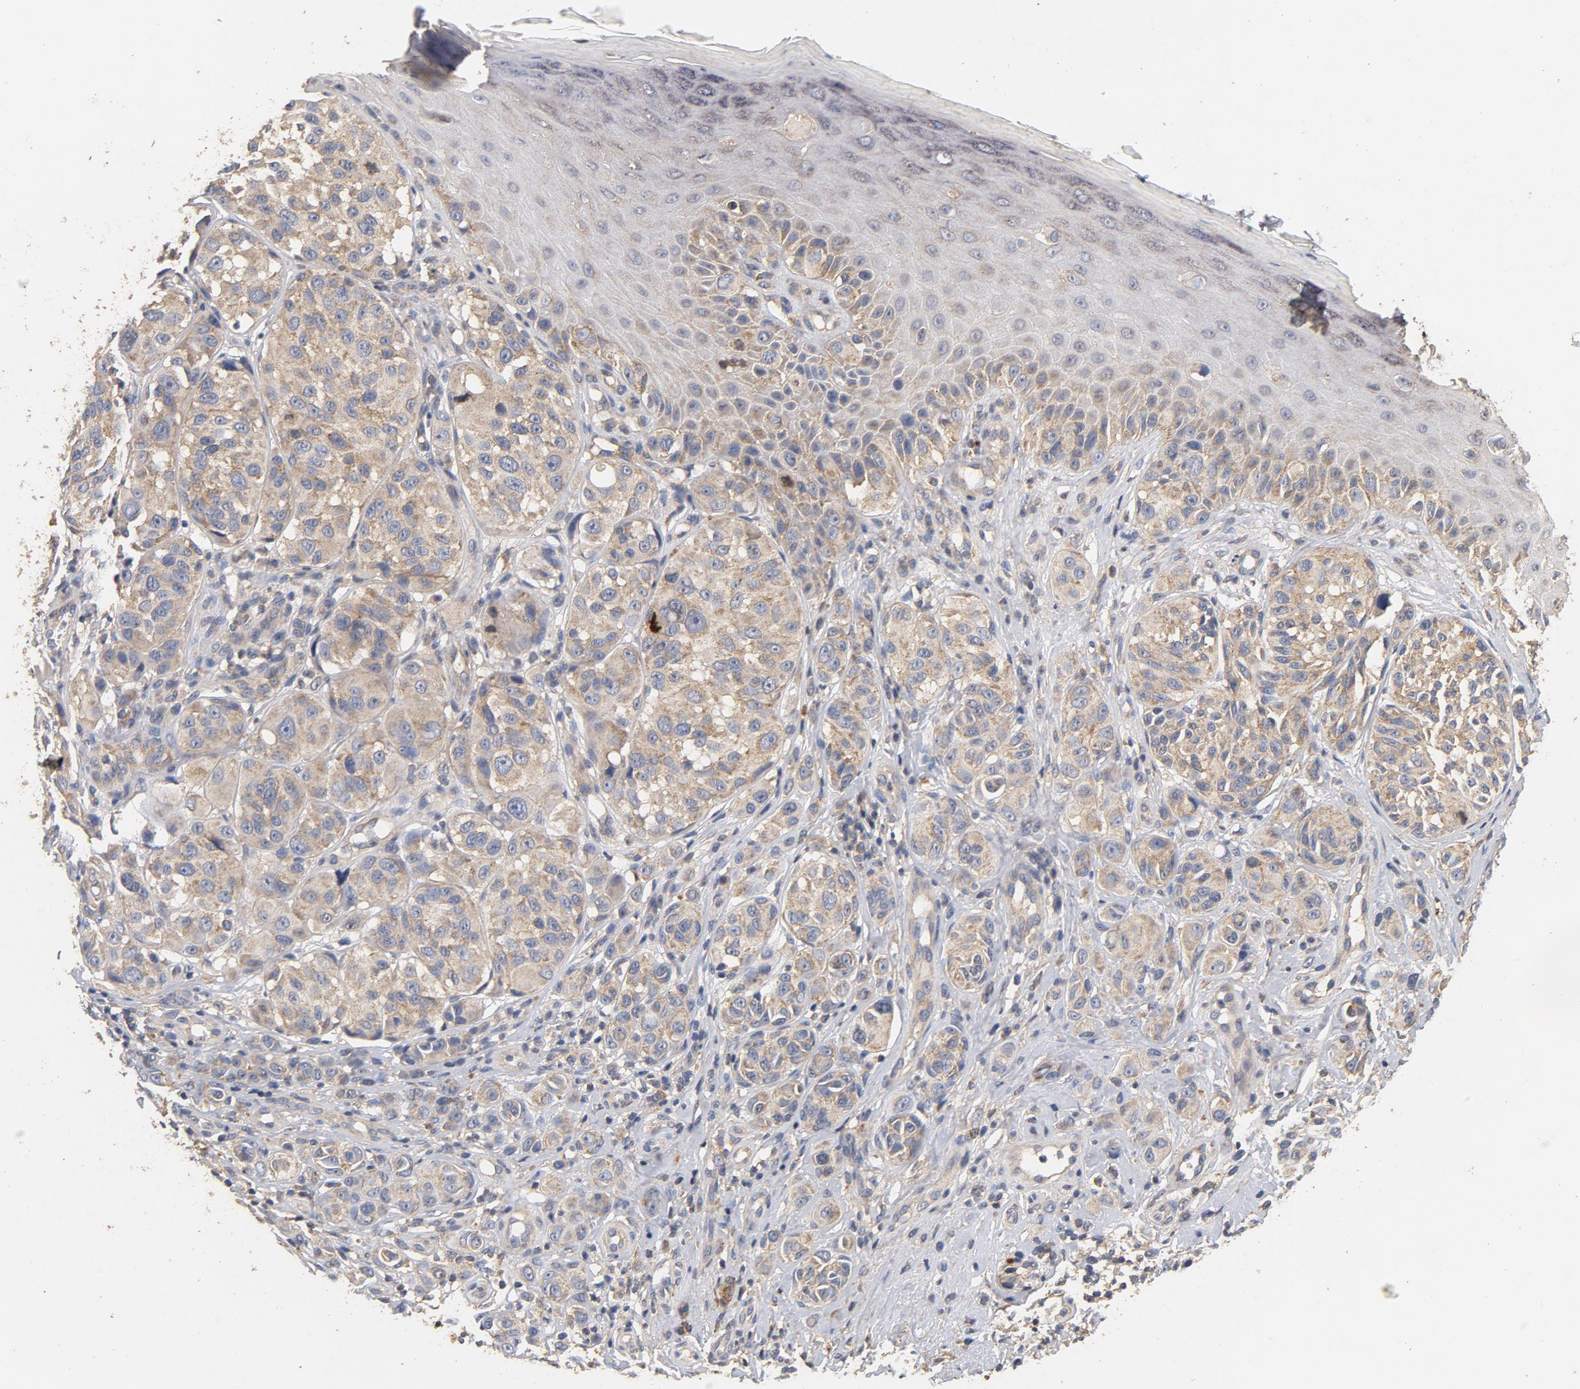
{"staining": {"intensity": "weak", "quantity": ">75%", "location": "cytoplasmic/membranous"}, "tissue": "melanoma", "cell_type": "Tumor cells", "image_type": "cancer", "snomed": [{"axis": "morphology", "description": "Malignant melanoma, NOS"}, {"axis": "topography", "description": "Skin"}], "caption": "Weak cytoplasmic/membranous protein positivity is identified in about >75% of tumor cells in melanoma. (DAB = brown stain, brightfield microscopy at high magnification).", "gene": "DDX6", "patient": {"sex": "male", "age": 53}}